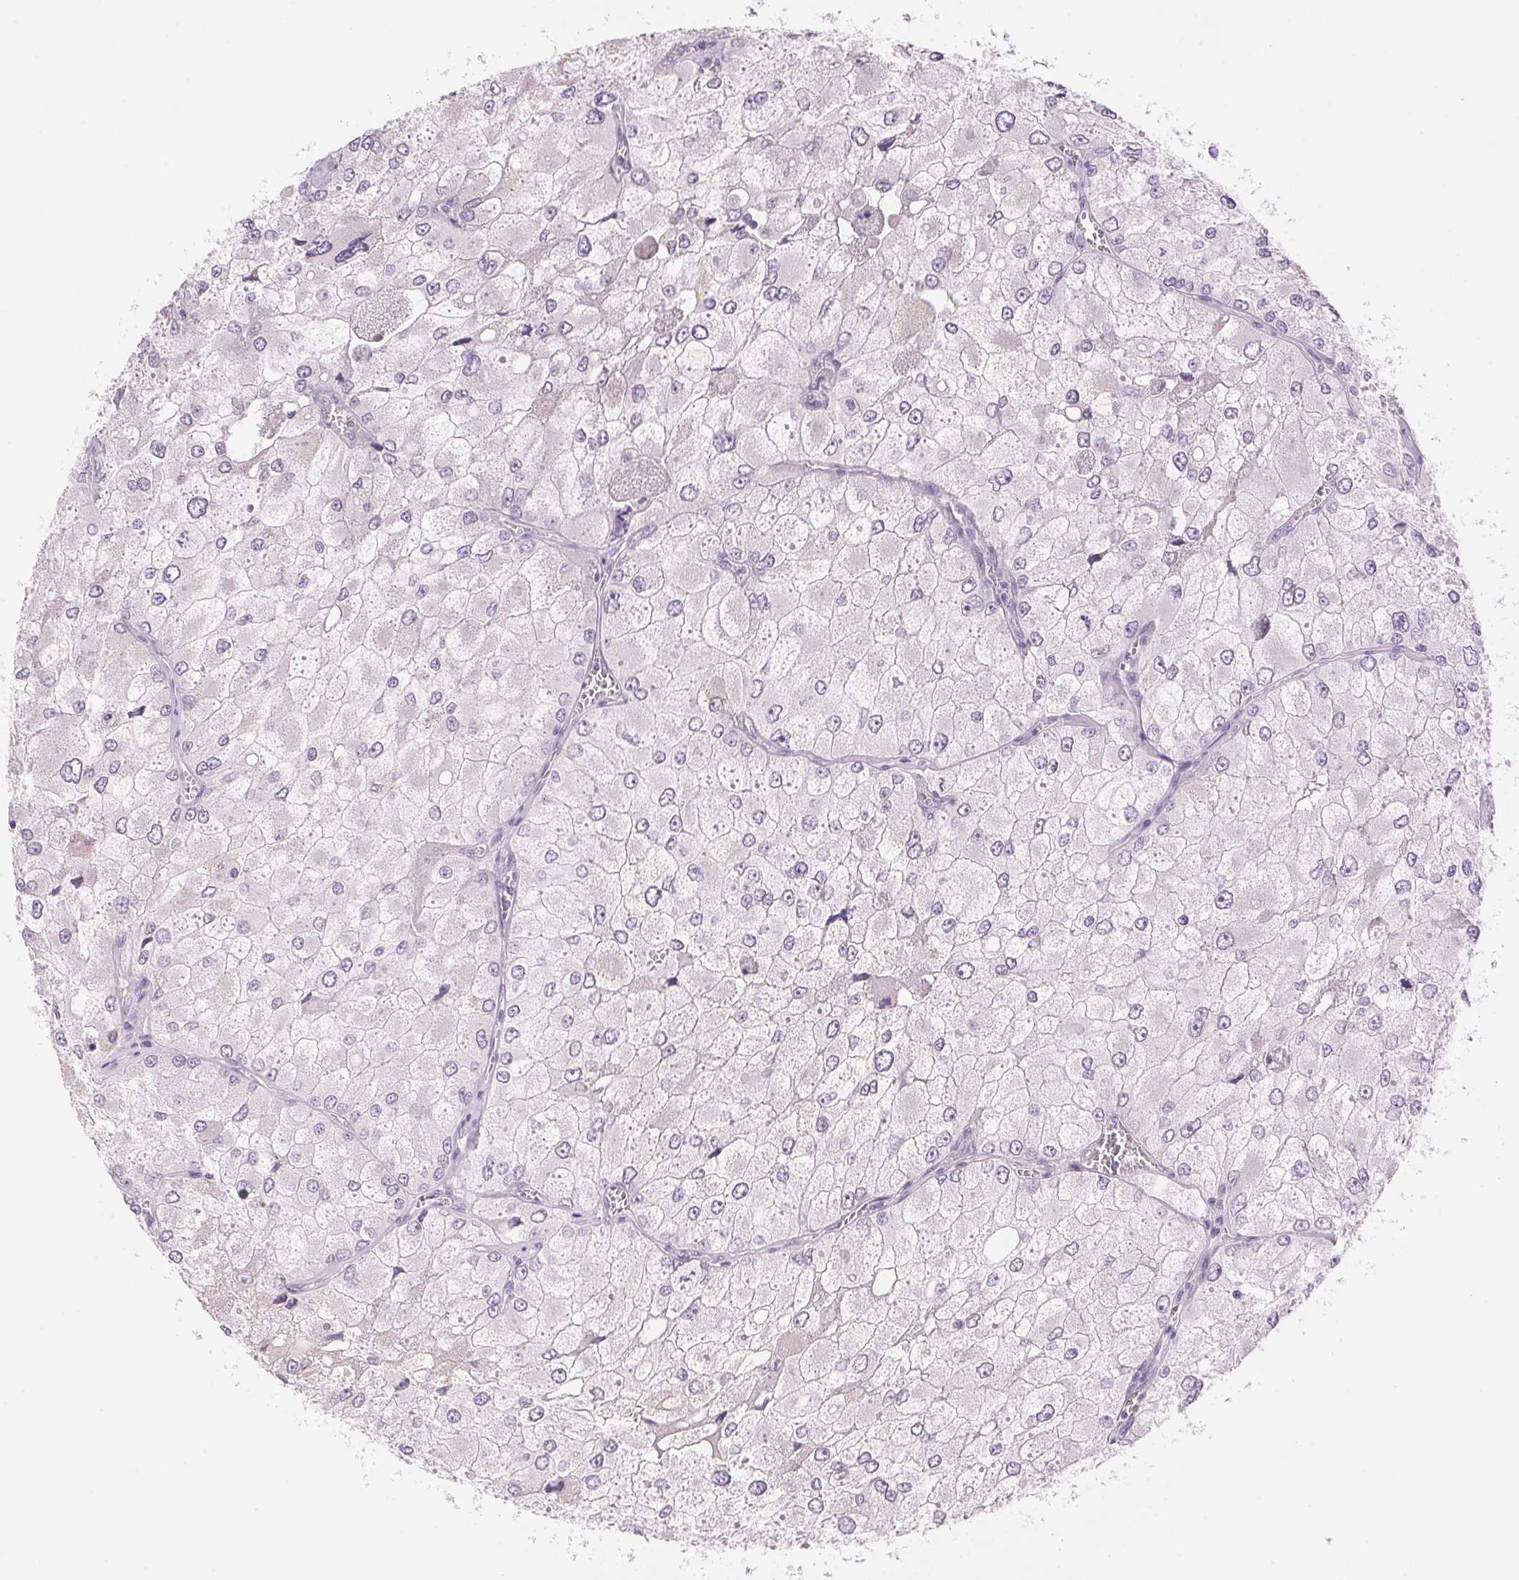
{"staining": {"intensity": "negative", "quantity": "none", "location": "none"}, "tissue": "renal cancer", "cell_type": "Tumor cells", "image_type": "cancer", "snomed": [{"axis": "morphology", "description": "Adenocarcinoma, NOS"}, {"axis": "topography", "description": "Kidney"}], "caption": "Human adenocarcinoma (renal) stained for a protein using IHC shows no expression in tumor cells.", "gene": "CYP11B1", "patient": {"sex": "female", "age": 70}}